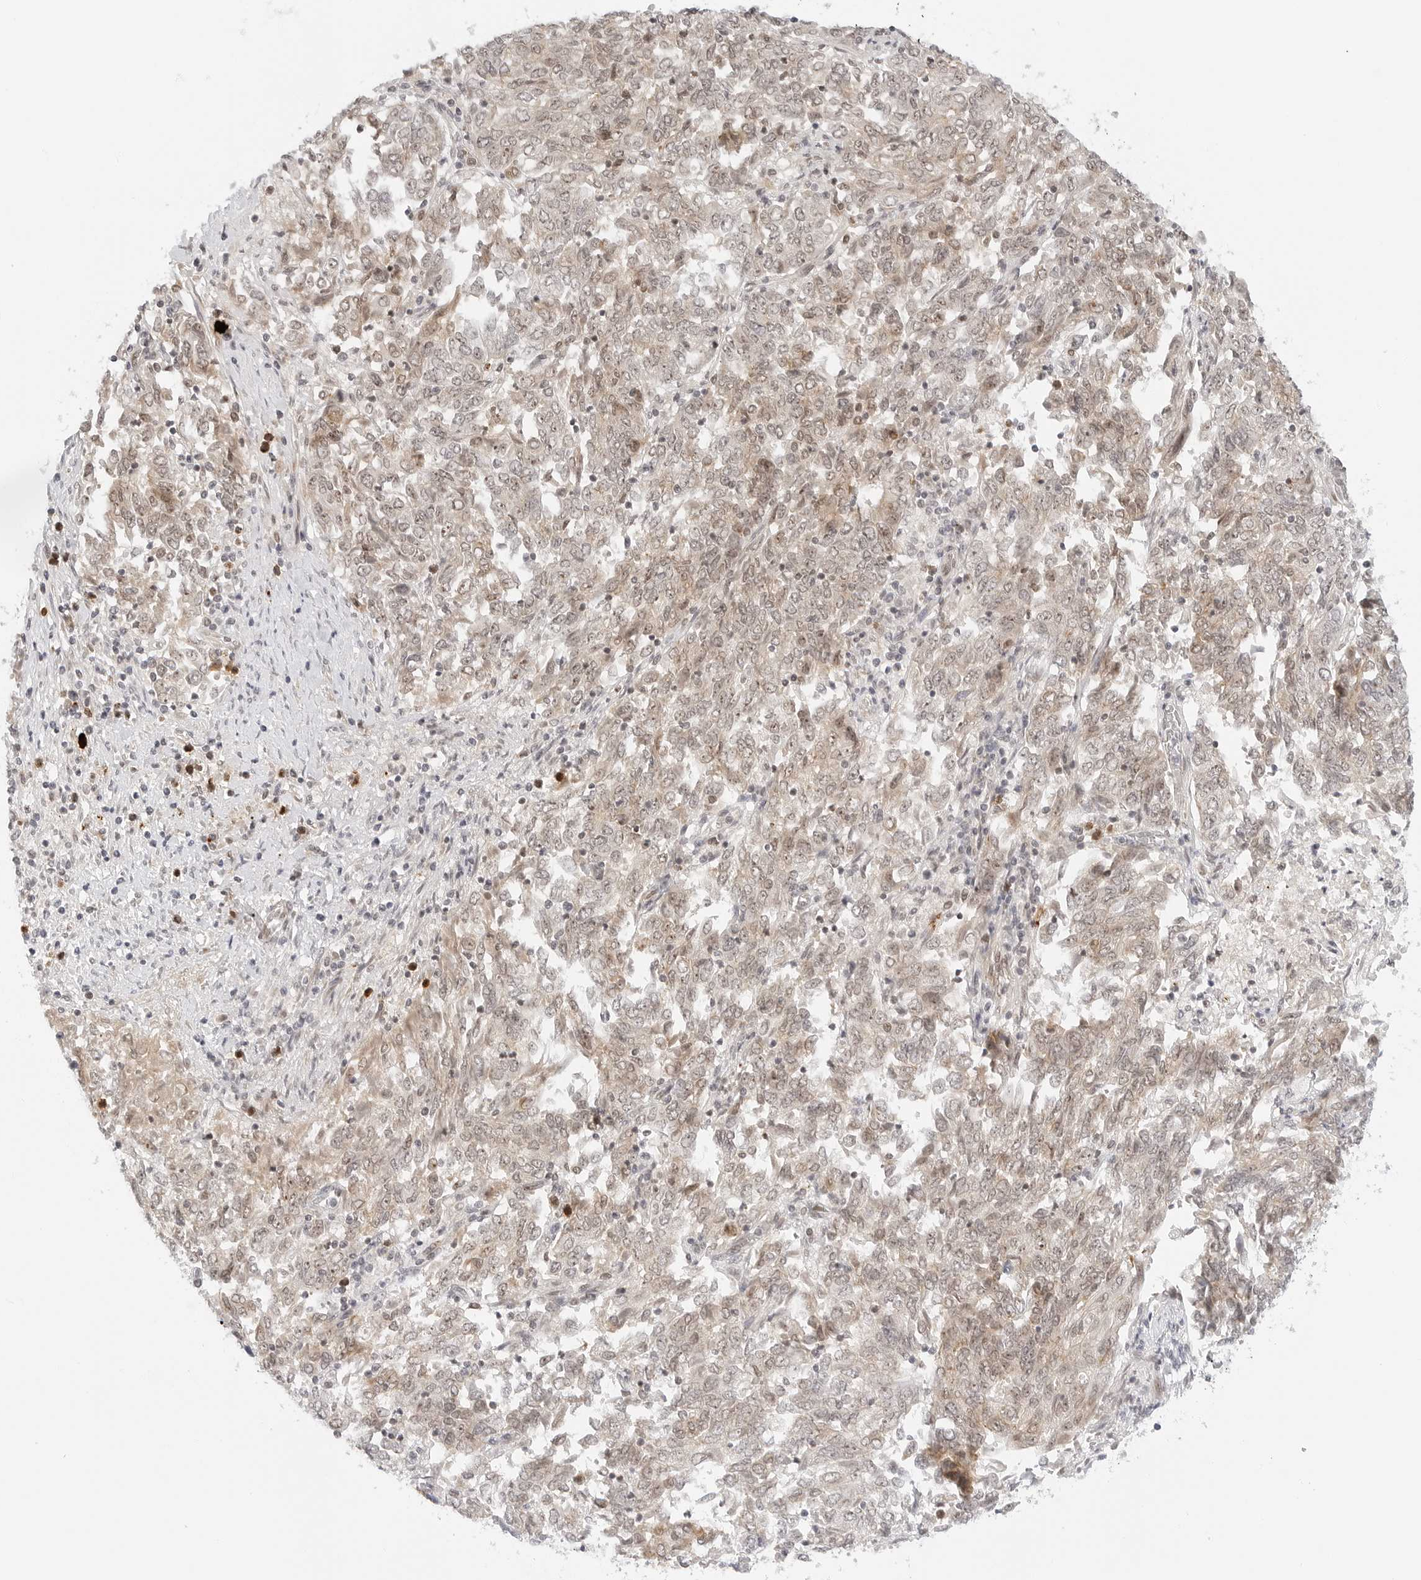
{"staining": {"intensity": "weak", "quantity": ">75%", "location": "cytoplasmic/membranous,nuclear"}, "tissue": "endometrial cancer", "cell_type": "Tumor cells", "image_type": "cancer", "snomed": [{"axis": "morphology", "description": "Adenocarcinoma, NOS"}, {"axis": "topography", "description": "Endometrium"}], "caption": "About >75% of tumor cells in endometrial adenocarcinoma show weak cytoplasmic/membranous and nuclear protein staining as visualized by brown immunohistochemical staining.", "gene": "HIPK3", "patient": {"sex": "female", "age": 80}}